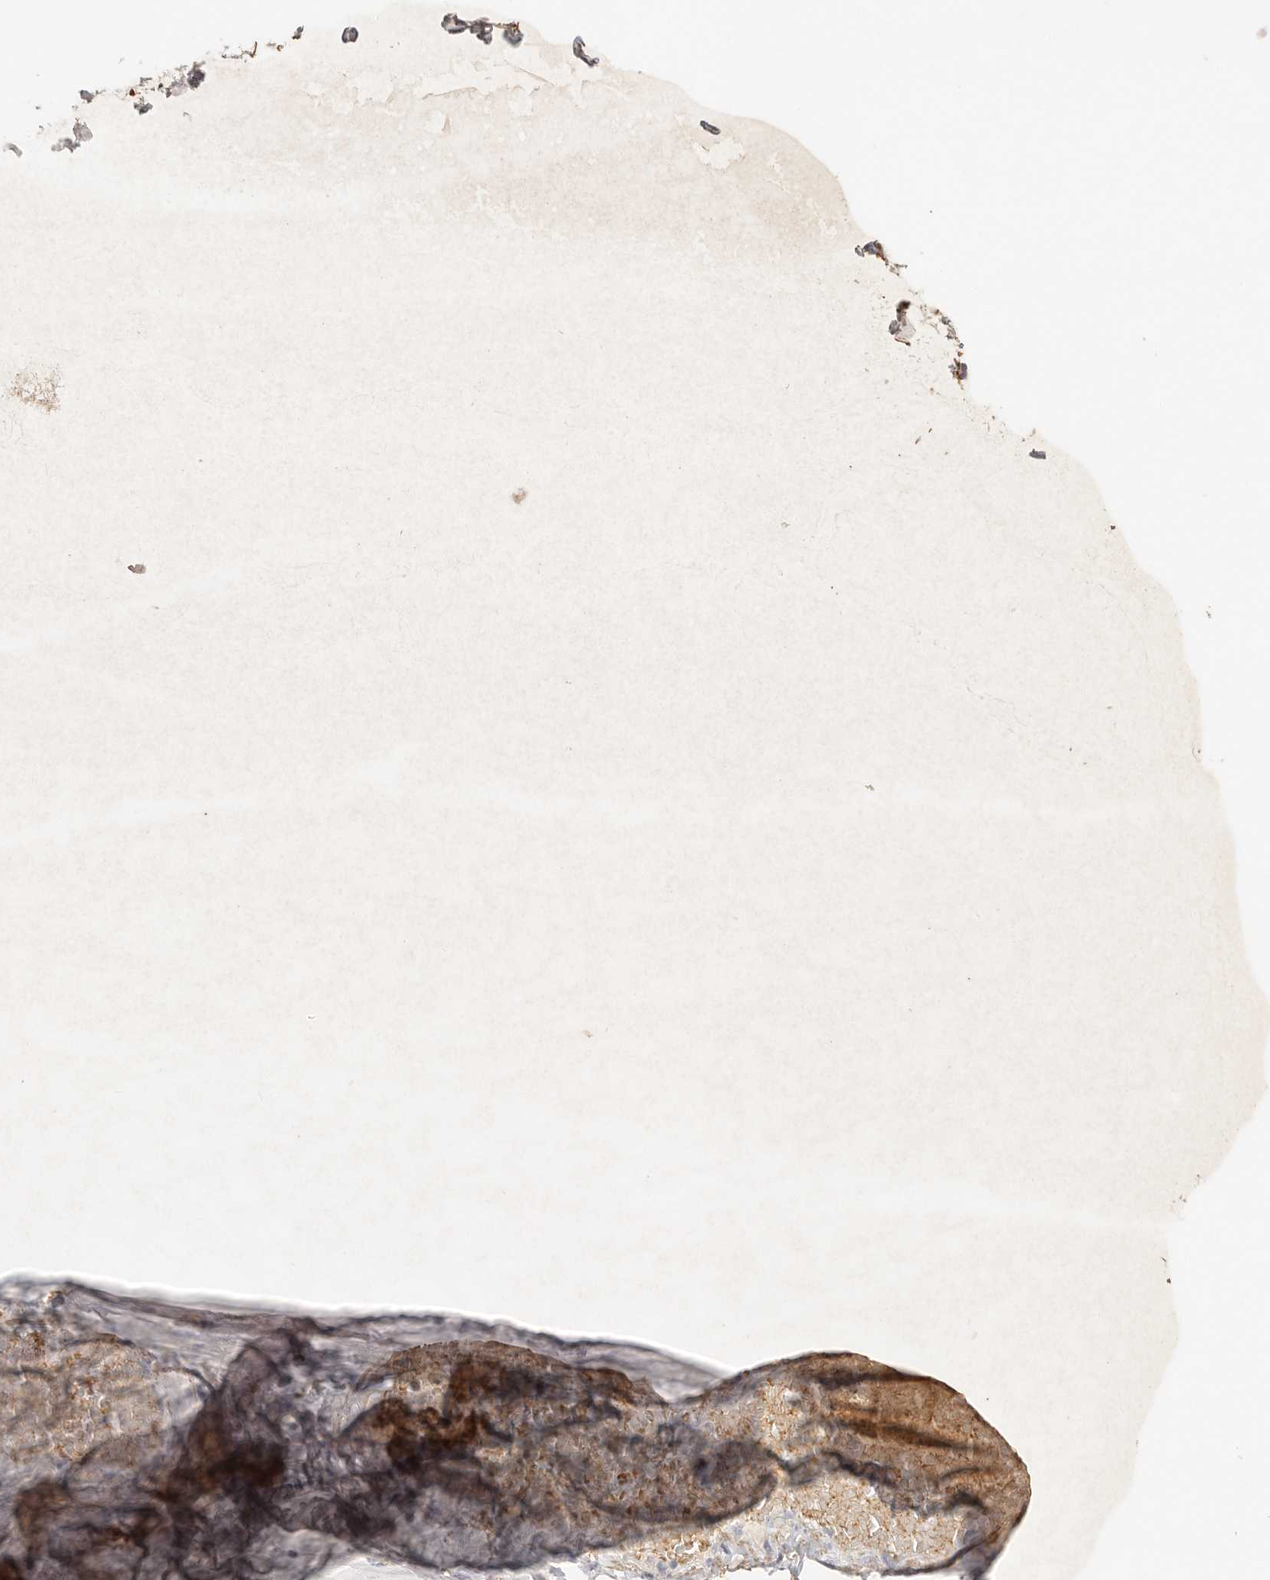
{"staining": {"intensity": "moderate", "quantity": ">75%", "location": "cytoplasmic/membranous"}, "tissue": "adipose tissue", "cell_type": "Adipocytes", "image_type": "normal", "snomed": [{"axis": "morphology", "description": "Normal tissue, NOS"}, {"axis": "topography", "description": "Adipose tissue"}, {"axis": "topography", "description": "Vascular tissue"}, {"axis": "topography", "description": "Peripheral nerve tissue"}], "caption": "DAB immunohistochemical staining of normal human adipose tissue exhibits moderate cytoplasmic/membranous protein staining in approximately >75% of adipocytes.", "gene": "CFAP298", "patient": {"sex": "male", "age": 25}}